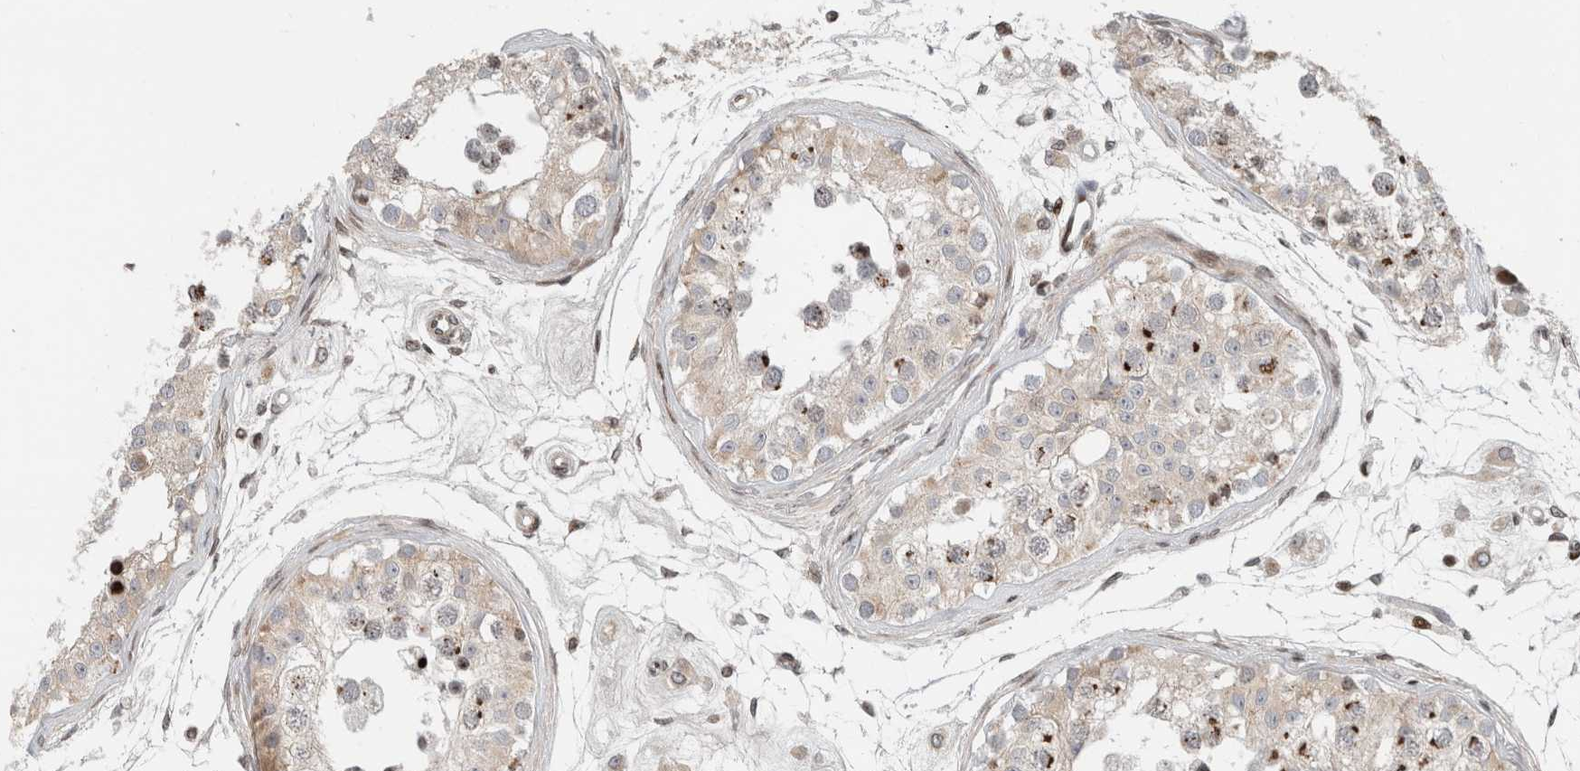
{"staining": {"intensity": "moderate", "quantity": "25%-75%", "location": "cytoplasmic/membranous,nuclear"}, "tissue": "testis", "cell_type": "Cells in seminiferous ducts", "image_type": "normal", "snomed": [{"axis": "morphology", "description": "Normal tissue, NOS"}, {"axis": "morphology", "description": "Adenocarcinoma, metastatic, NOS"}, {"axis": "topography", "description": "Testis"}], "caption": "A brown stain labels moderate cytoplasmic/membranous,nuclear staining of a protein in cells in seminiferous ducts of benign testis. Nuclei are stained in blue.", "gene": "GINS4", "patient": {"sex": "male", "age": 26}}